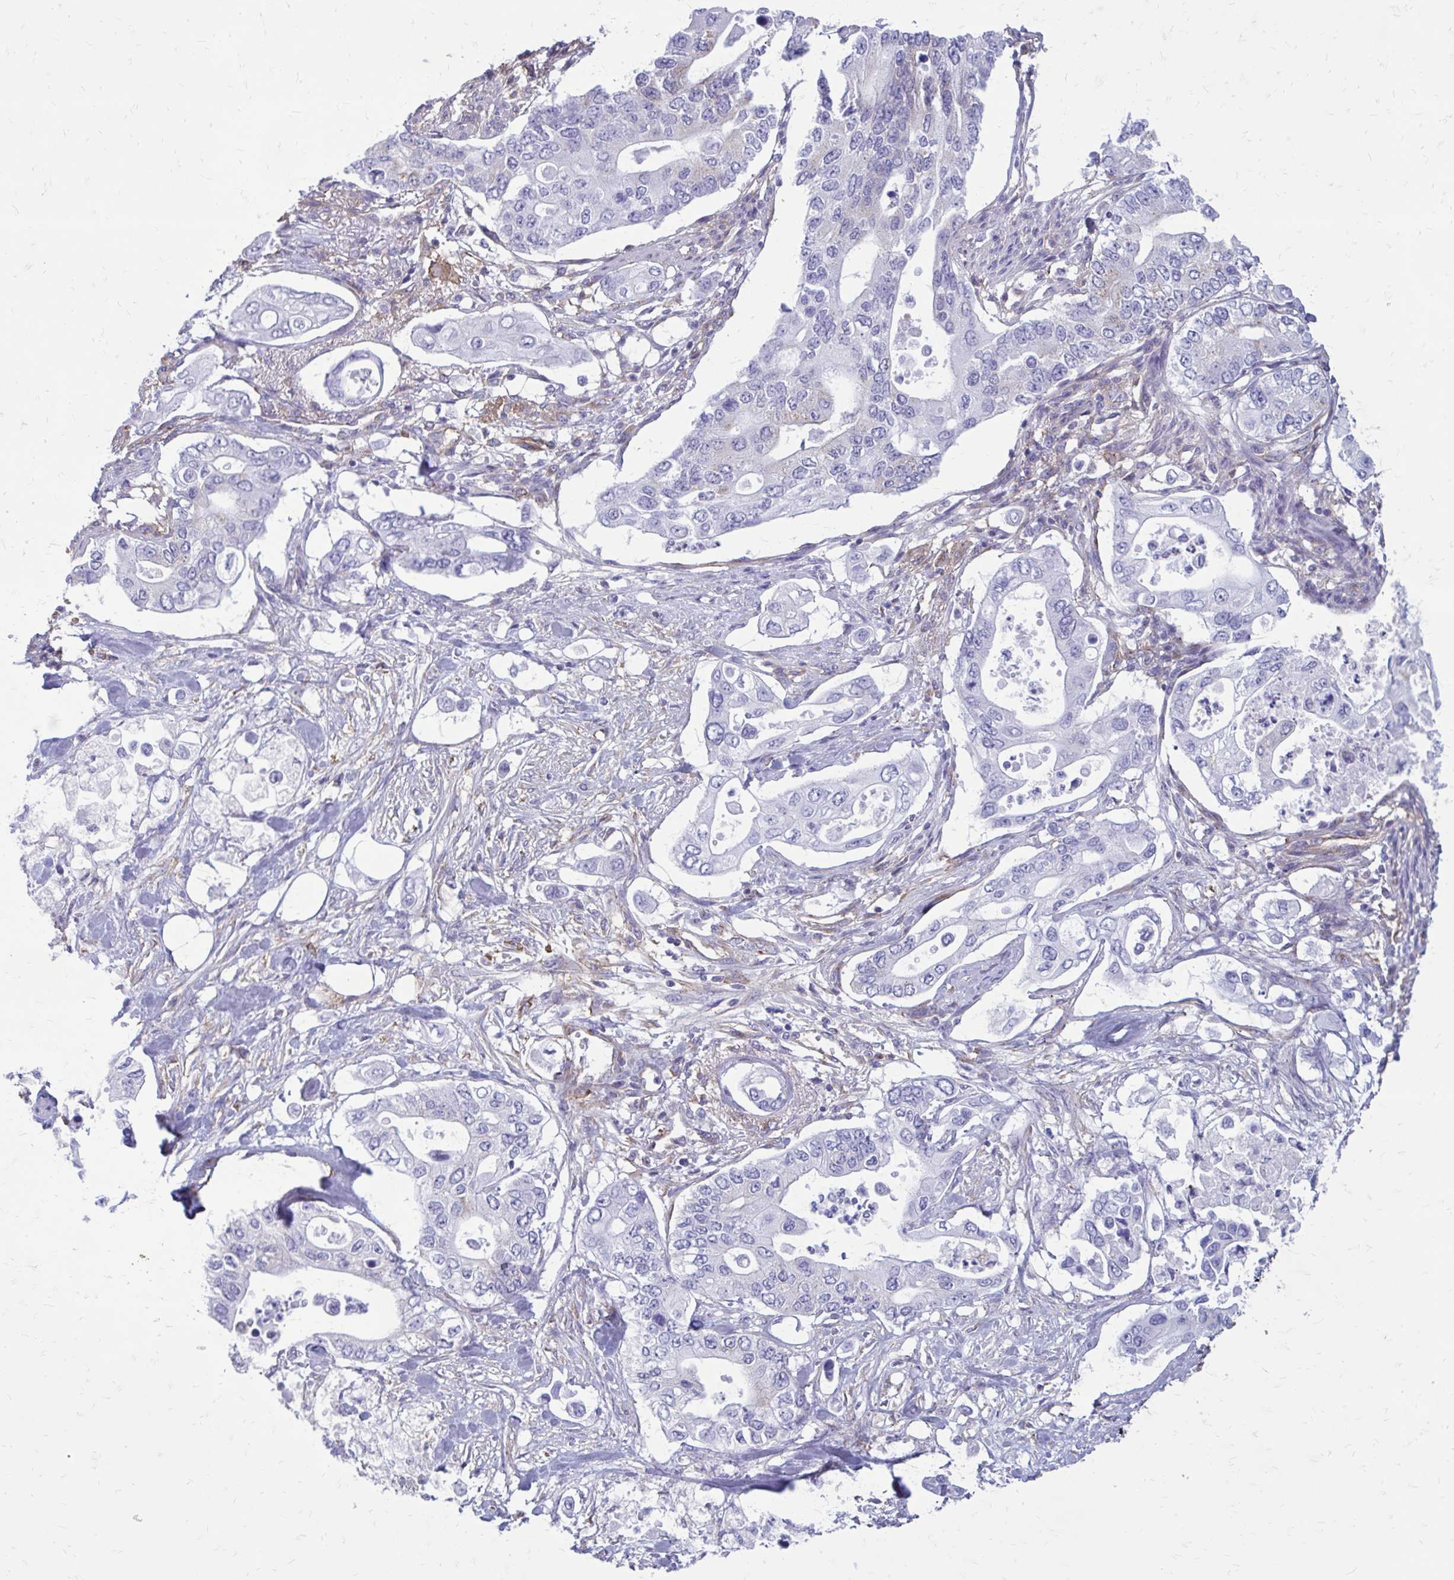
{"staining": {"intensity": "negative", "quantity": "none", "location": "none"}, "tissue": "pancreatic cancer", "cell_type": "Tumor cells", "image_type": "cancer", "snomed": [{"axis": "morphology", "description": "Adenocarcinoma, NOS"}, {"axis": "topography", "description": "Pancreas"}], "caption": "Adenocarcinoma (pancreatic) stained for a protein using immunohistochemistry shows no staining tumor cells.", "gene": "CLTA", "patient": {"sex": "female", "age": 63}}